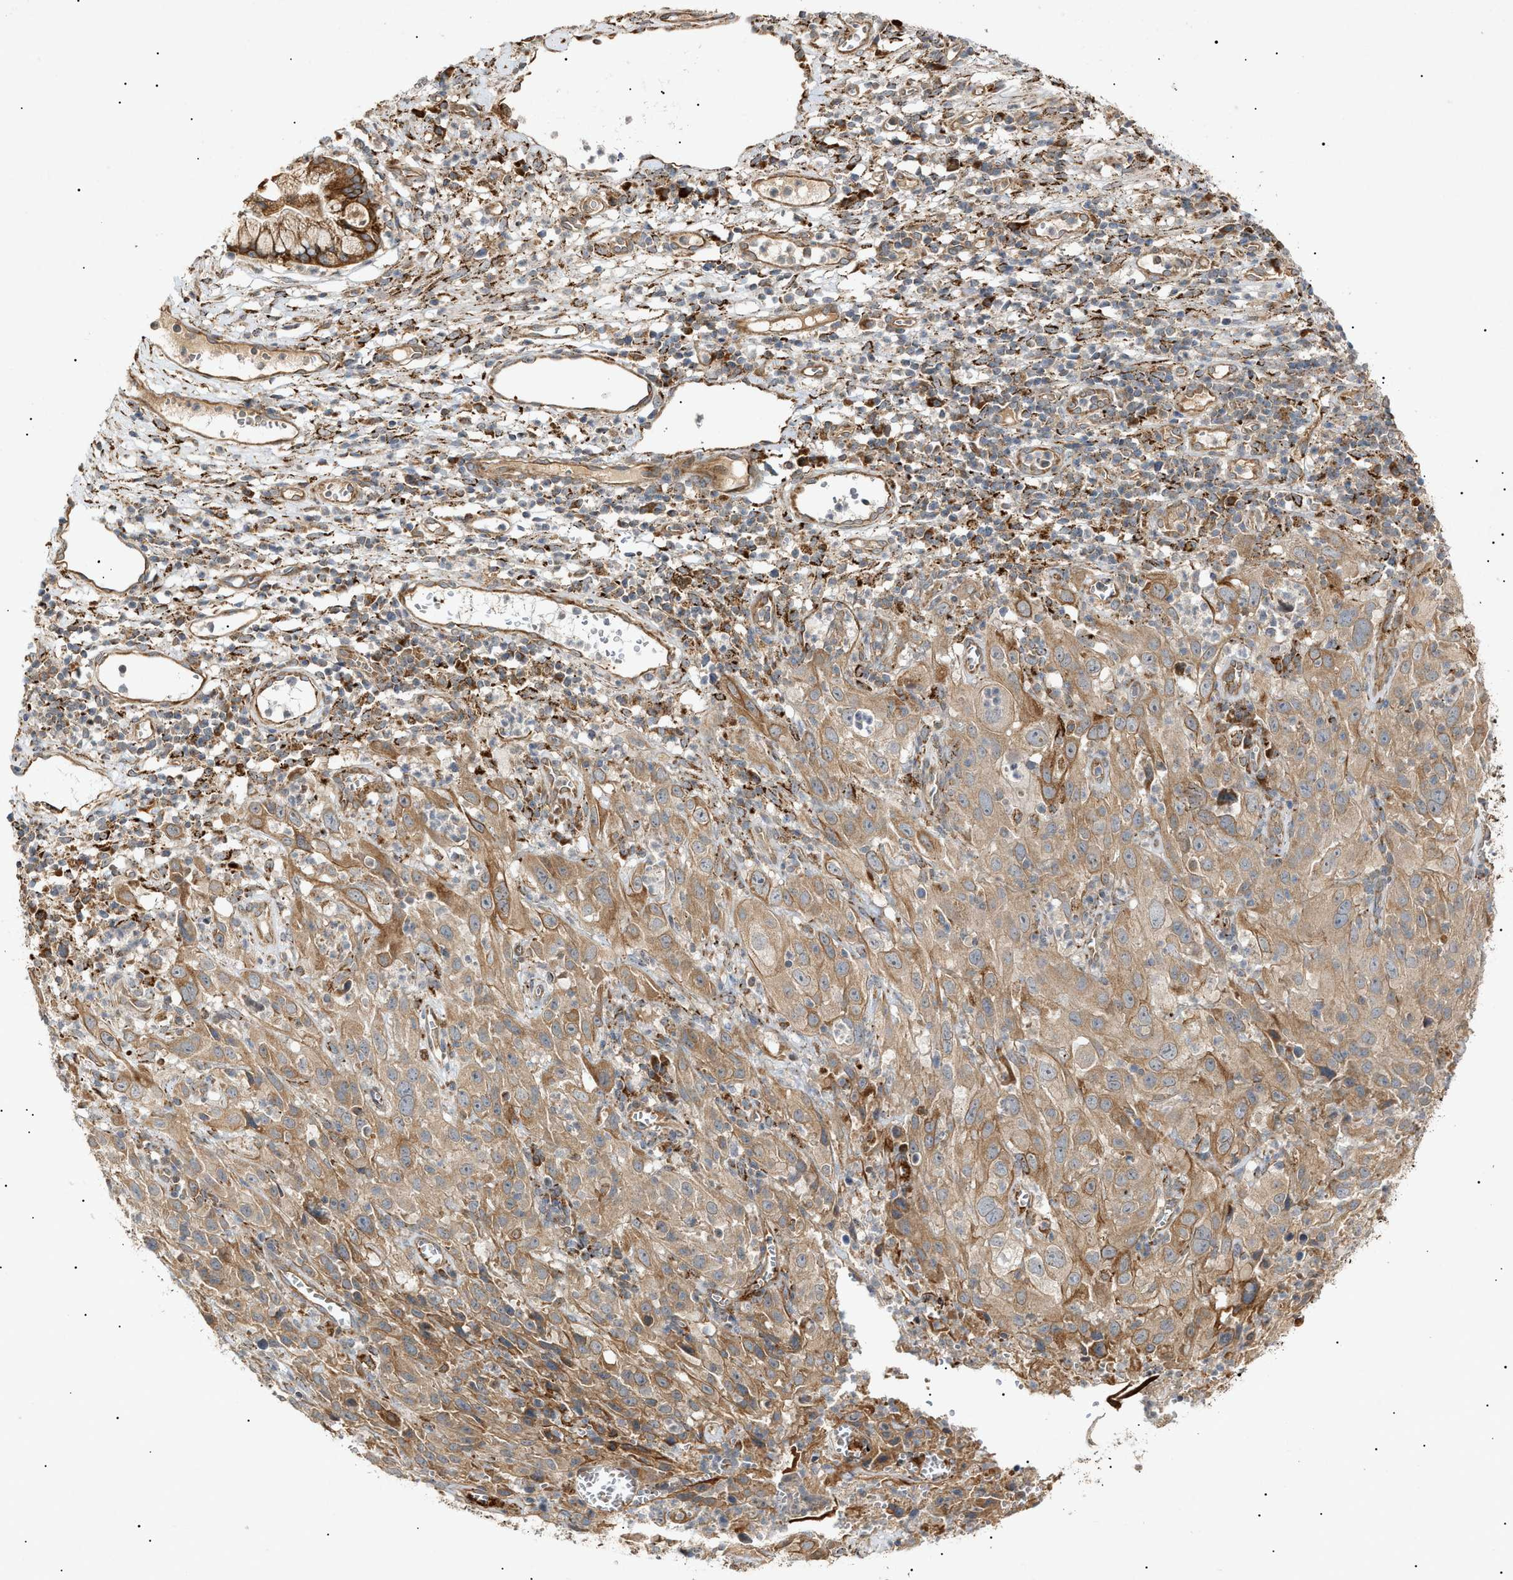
{"staining": {"intensity": "moderate", "quantity": ">75%", "location": "cytoplasmic/membranous"}, "tissue": "cervical cancer", "cell_type": "Tumor cells", "image_type": "cancer", "snomed": [{"axis": "morphology", "description": "Squamous cell carcinoma, NOS"}, {"axis": "topography", "description": "Cervix"}], "caption": "Squamous cell carcinoma (cervical) stained with a brown dye exhibits moderate cytoplasmic/membranous positive staining in approximately >75% of tumor cells.", "gene": "MTCH1", "patient": {"sex": "female", "age": 32}}